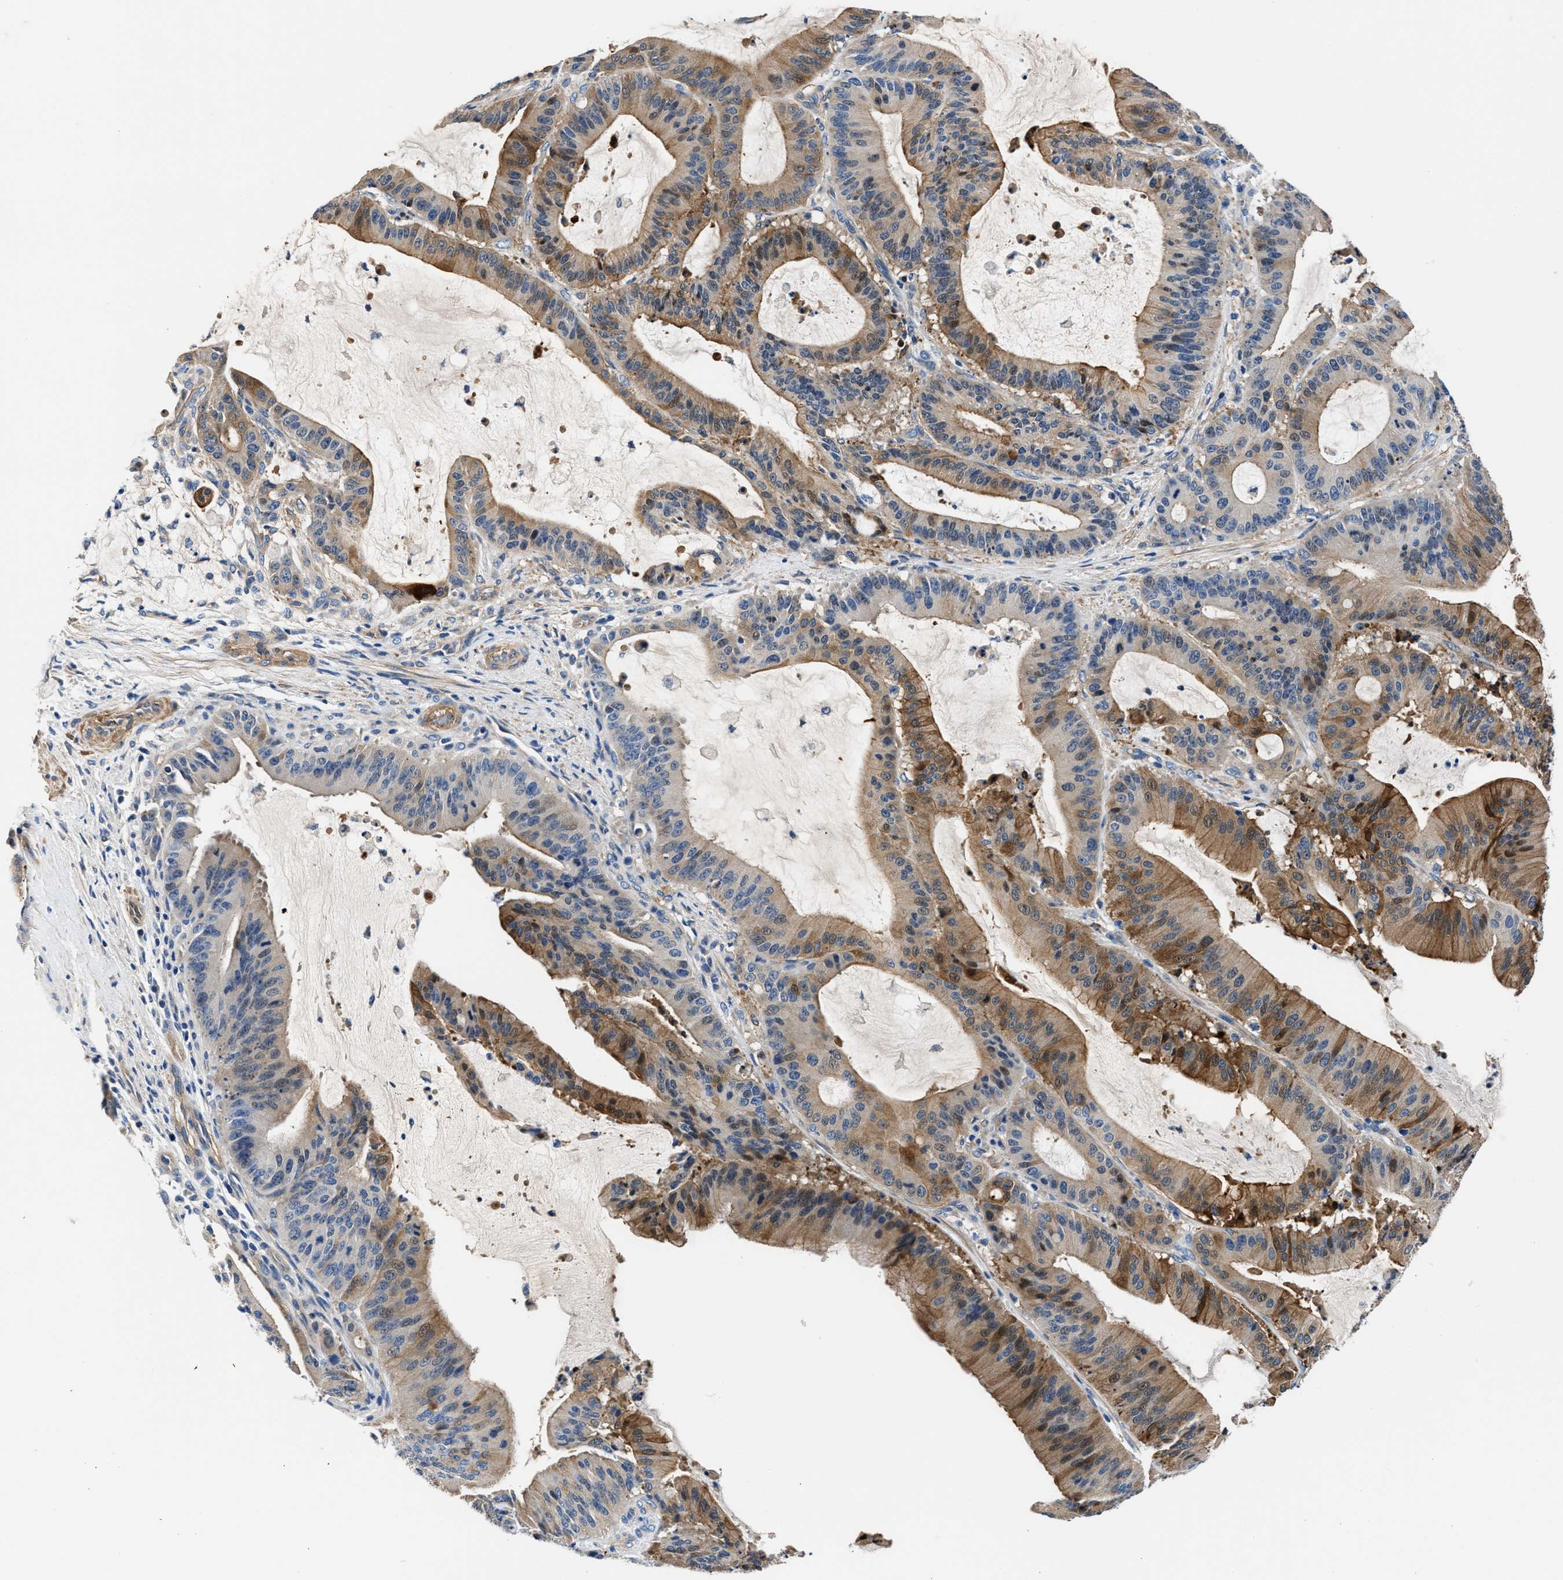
{"staining": {"intensity": "moderate", "quantity": "25%-75%", "location": "cytoplasmic/membranous"}, "tissue": "liver cancer", "cell_type": "Tumor cells", "image_type": "cancer", "snomed": [{"axis": "morphology", "description": "Normal tissue, NOS"}, {"axis": "morphology", "description": "Cholangiocarcinoma"}, {"axis": "topography", "description": "Liver"}, {"axis": "topography", "description": "Peripheral nerve tissue"}], "caption": "Brown immunohistochemical staining in liver cancer demonstrates moderate cytoplasmic/membranous expression in approximately 25%-75% of tumor cells.", "gene": "PARG", "patient": {"sex": "female", "age": 73}}